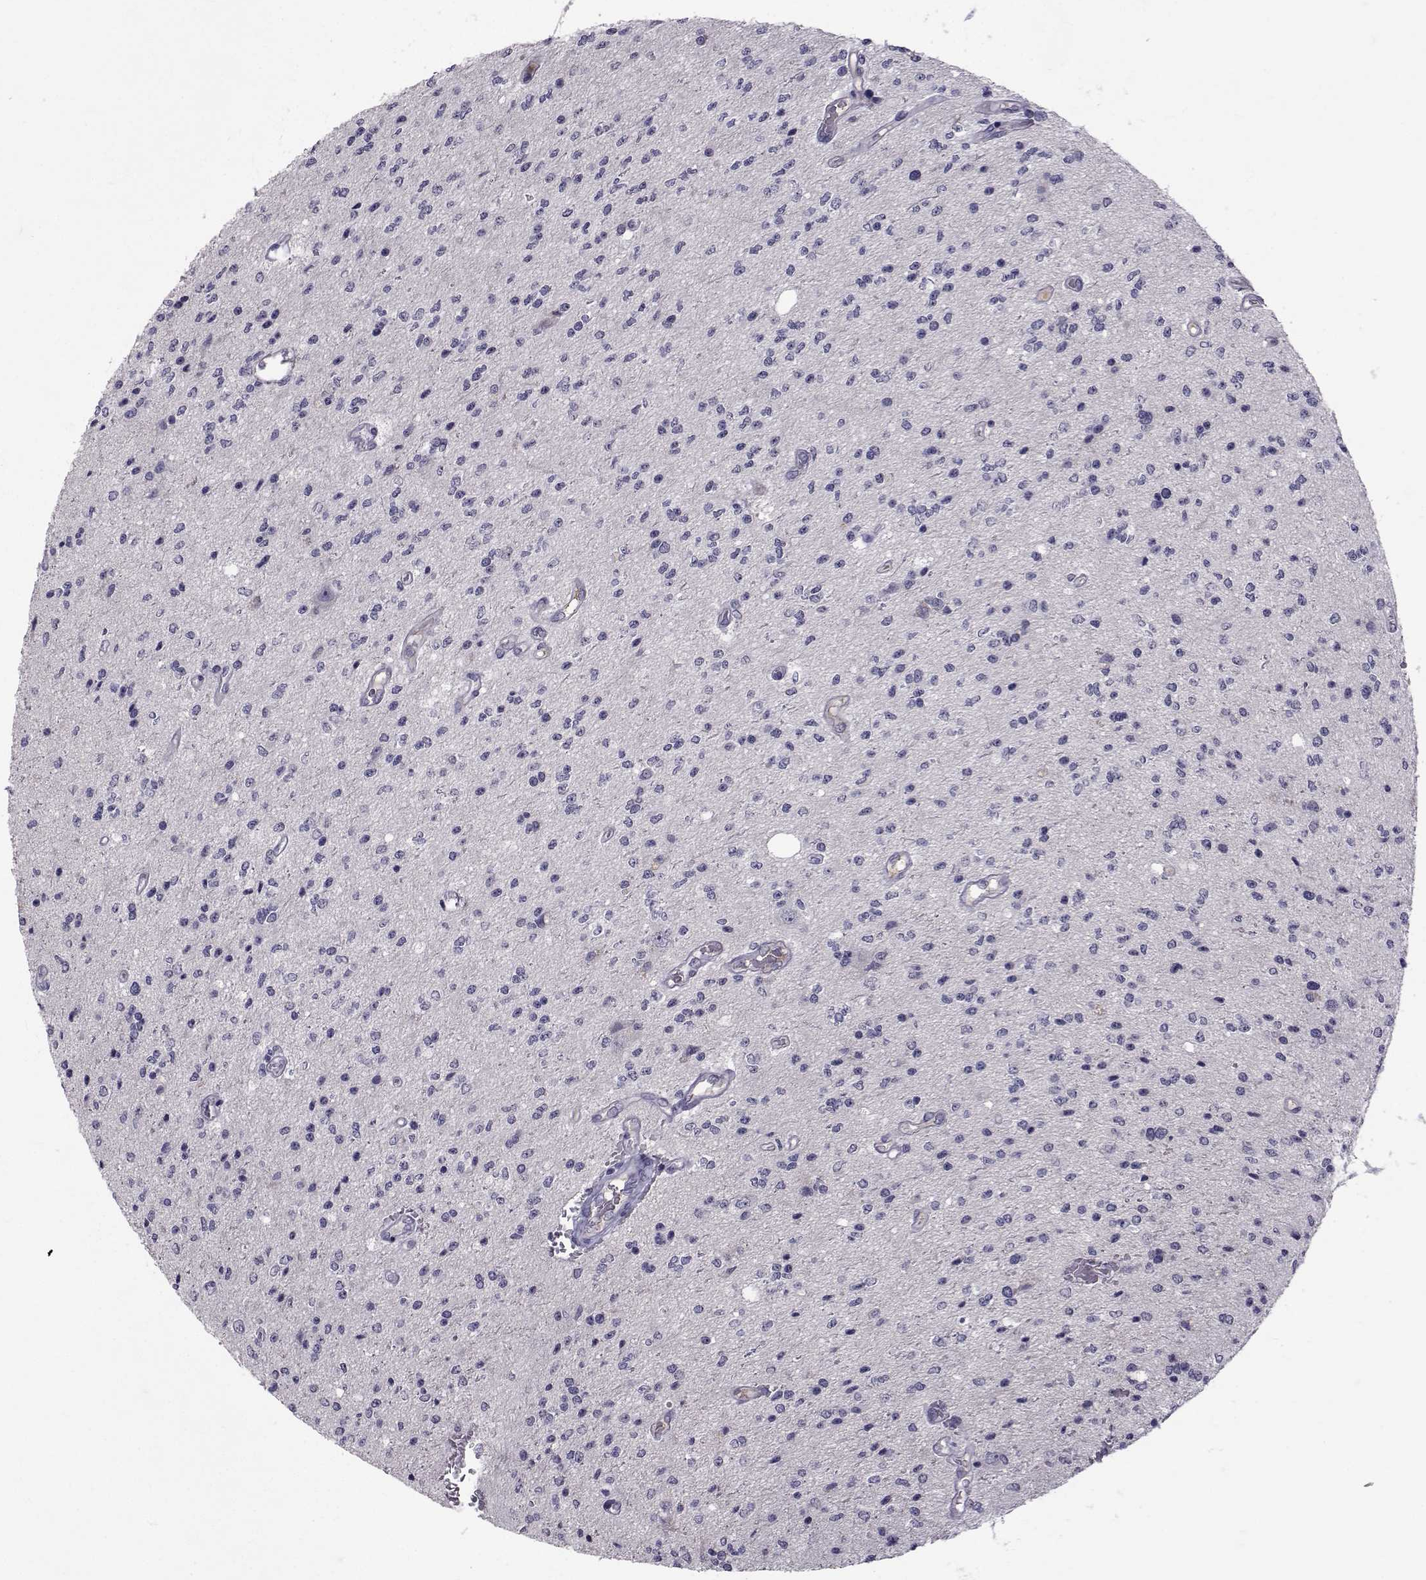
{"staining": {"intensity": "negative", "quantity": "none", "location": "none"}, "tissue": "glioma", "cell_type": "Tumor cells", "image_type": "cancer", "snomed": [{"axis": "morphology", "description": "Glioma, malignant, Low grade"}, {"axis": "topography", "description": "Brain"}], "caption": "Tumor cells show no significant protein staining in glioma.", "gene": "TNFRSF11B", "patient": {"sex": "male", "age": 67}}